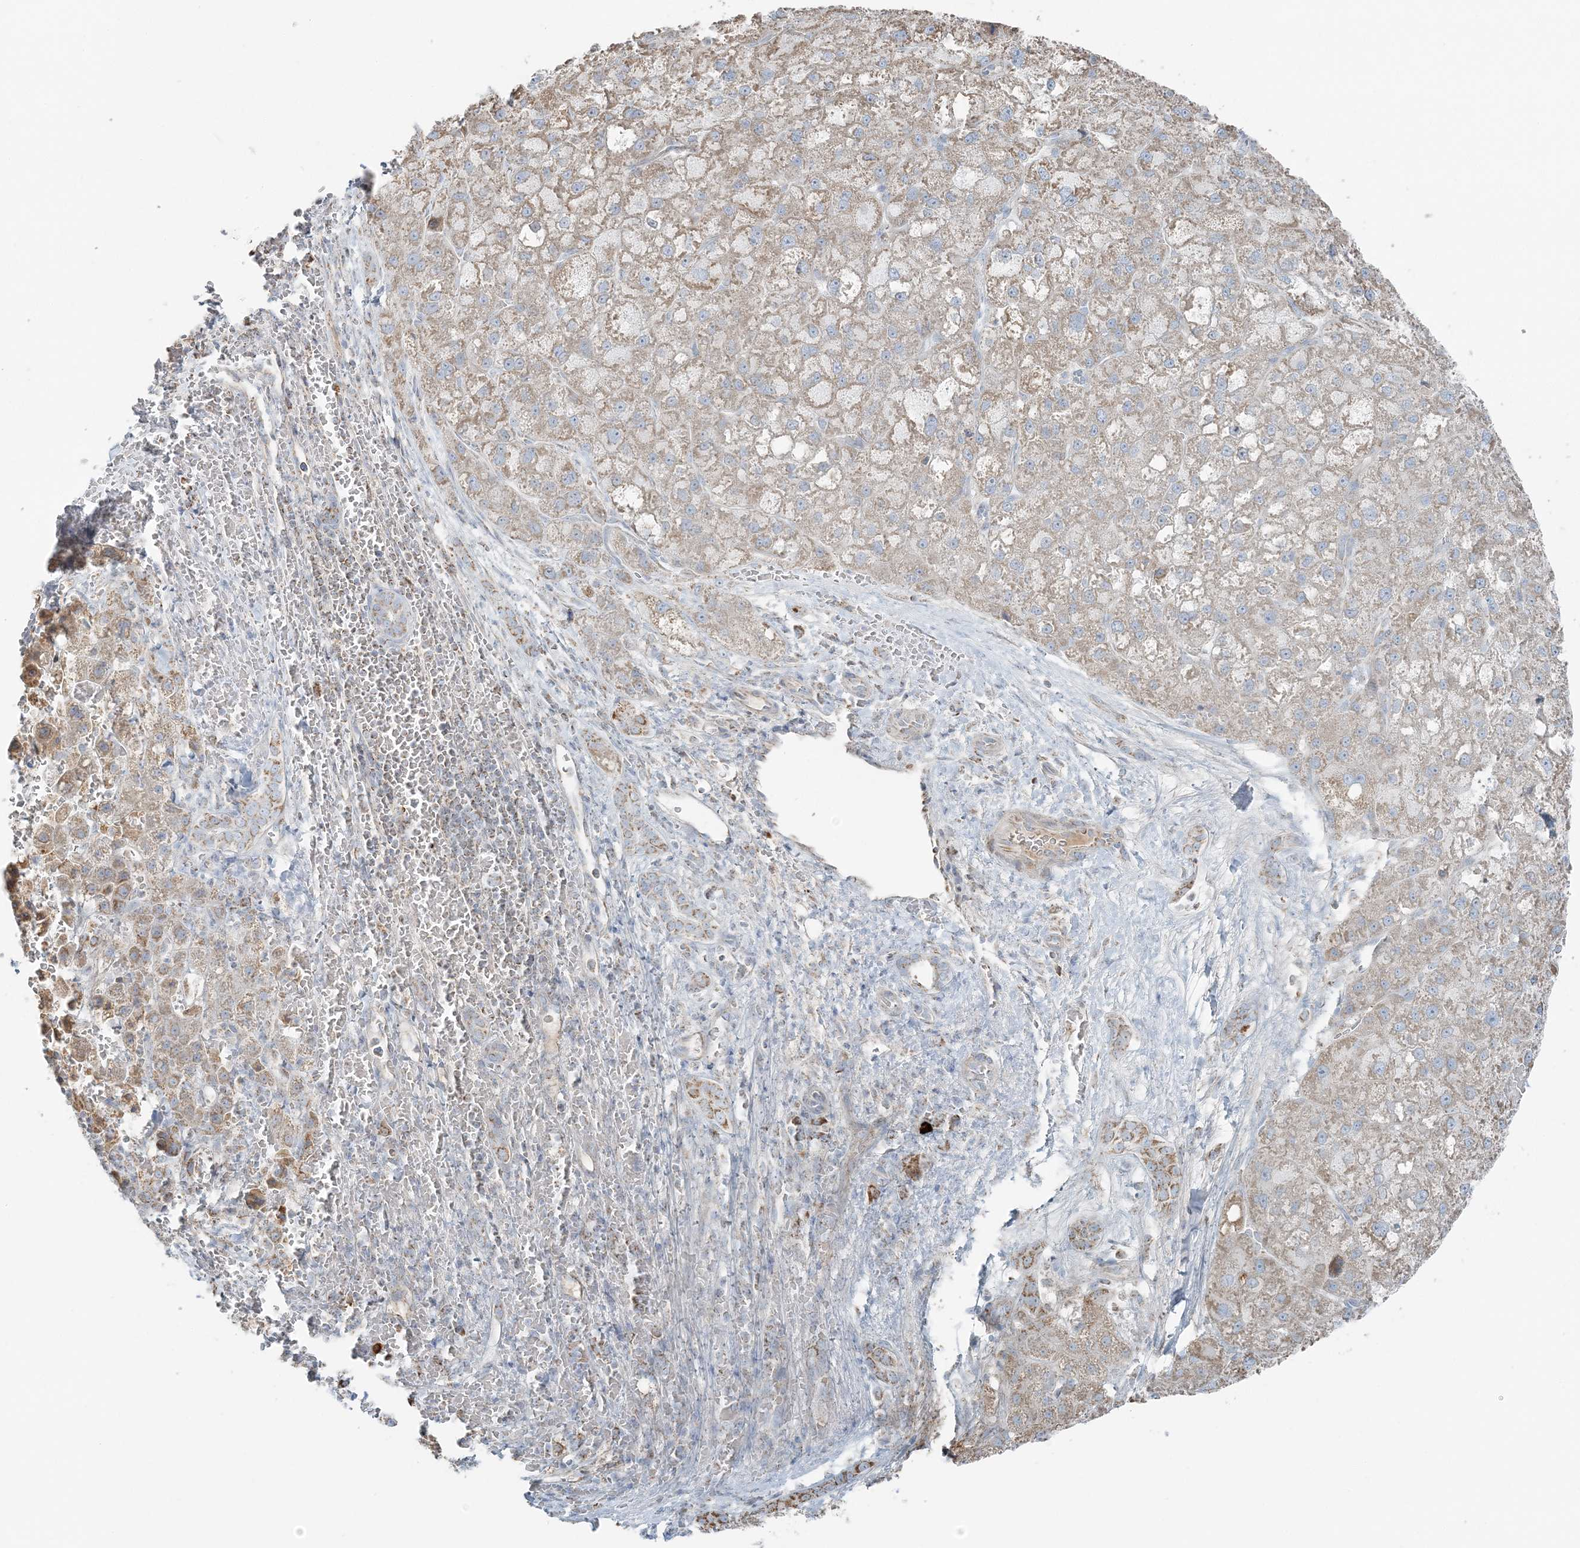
{"staining": {"intensity": "weak", "quantity": ">75%", "location": "cytoplasmic/membranous"}, "tissue": "liver cancer", "cell_type": "Tumor cells", "image_type": "cancer", "snomed": [{"axis": "morphology", "description": "Carcinoma, Hepatocellular, NOS"}, {"axis": "topography", "description": "Liver"}], "caption": "Immunohistochemistry of human hepatocellular carcinoma (liver) displays low levels of weak cytoplasmic/membranous staining in approximately >75% of tumor cells.", "gene": "SLC22A16", "patient": {"sex": "male", "age": 57}}